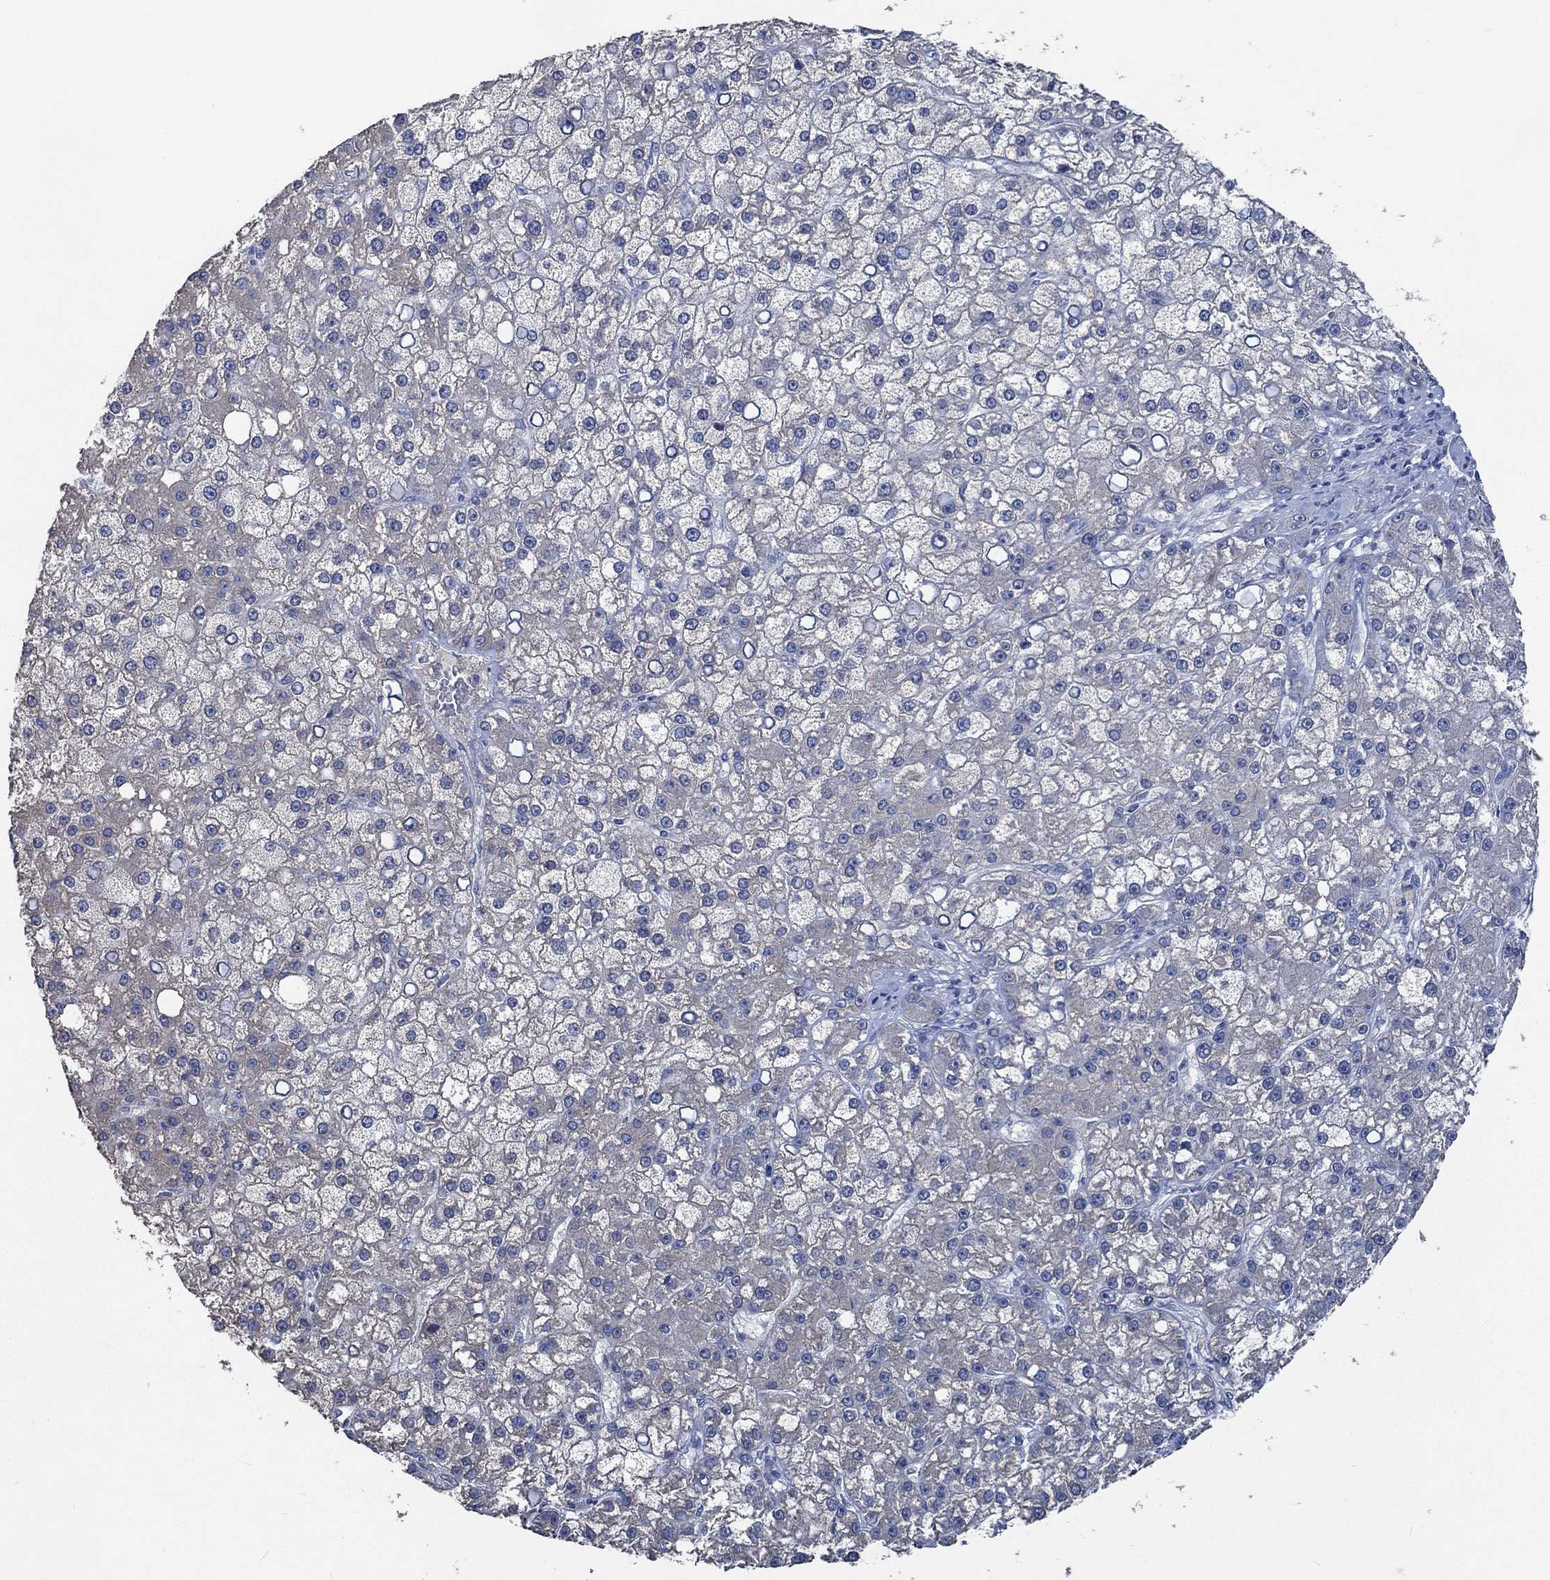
{"staining": {"intensity": "negative", "quantity": "none", "location": "none"}, "tissue": "liver cancer", "cell_type": "Tumor cells", "image_type": "cancer", "snomed": [{"axis": "morphology", "description": "Carcinoma, Hepatocellular, NOS"}, {"axis": "topography", "description": "Liver"}], "caption": "This histopathology image is of liver hepatocellular carcinoma stained with immunohistochemistry to label a protein in brown with the nuclei are counter-stained blue. There is no staining in tumor cells.", "gene": "OBSCN", "patient": {"sex": "male", "age": 67}}